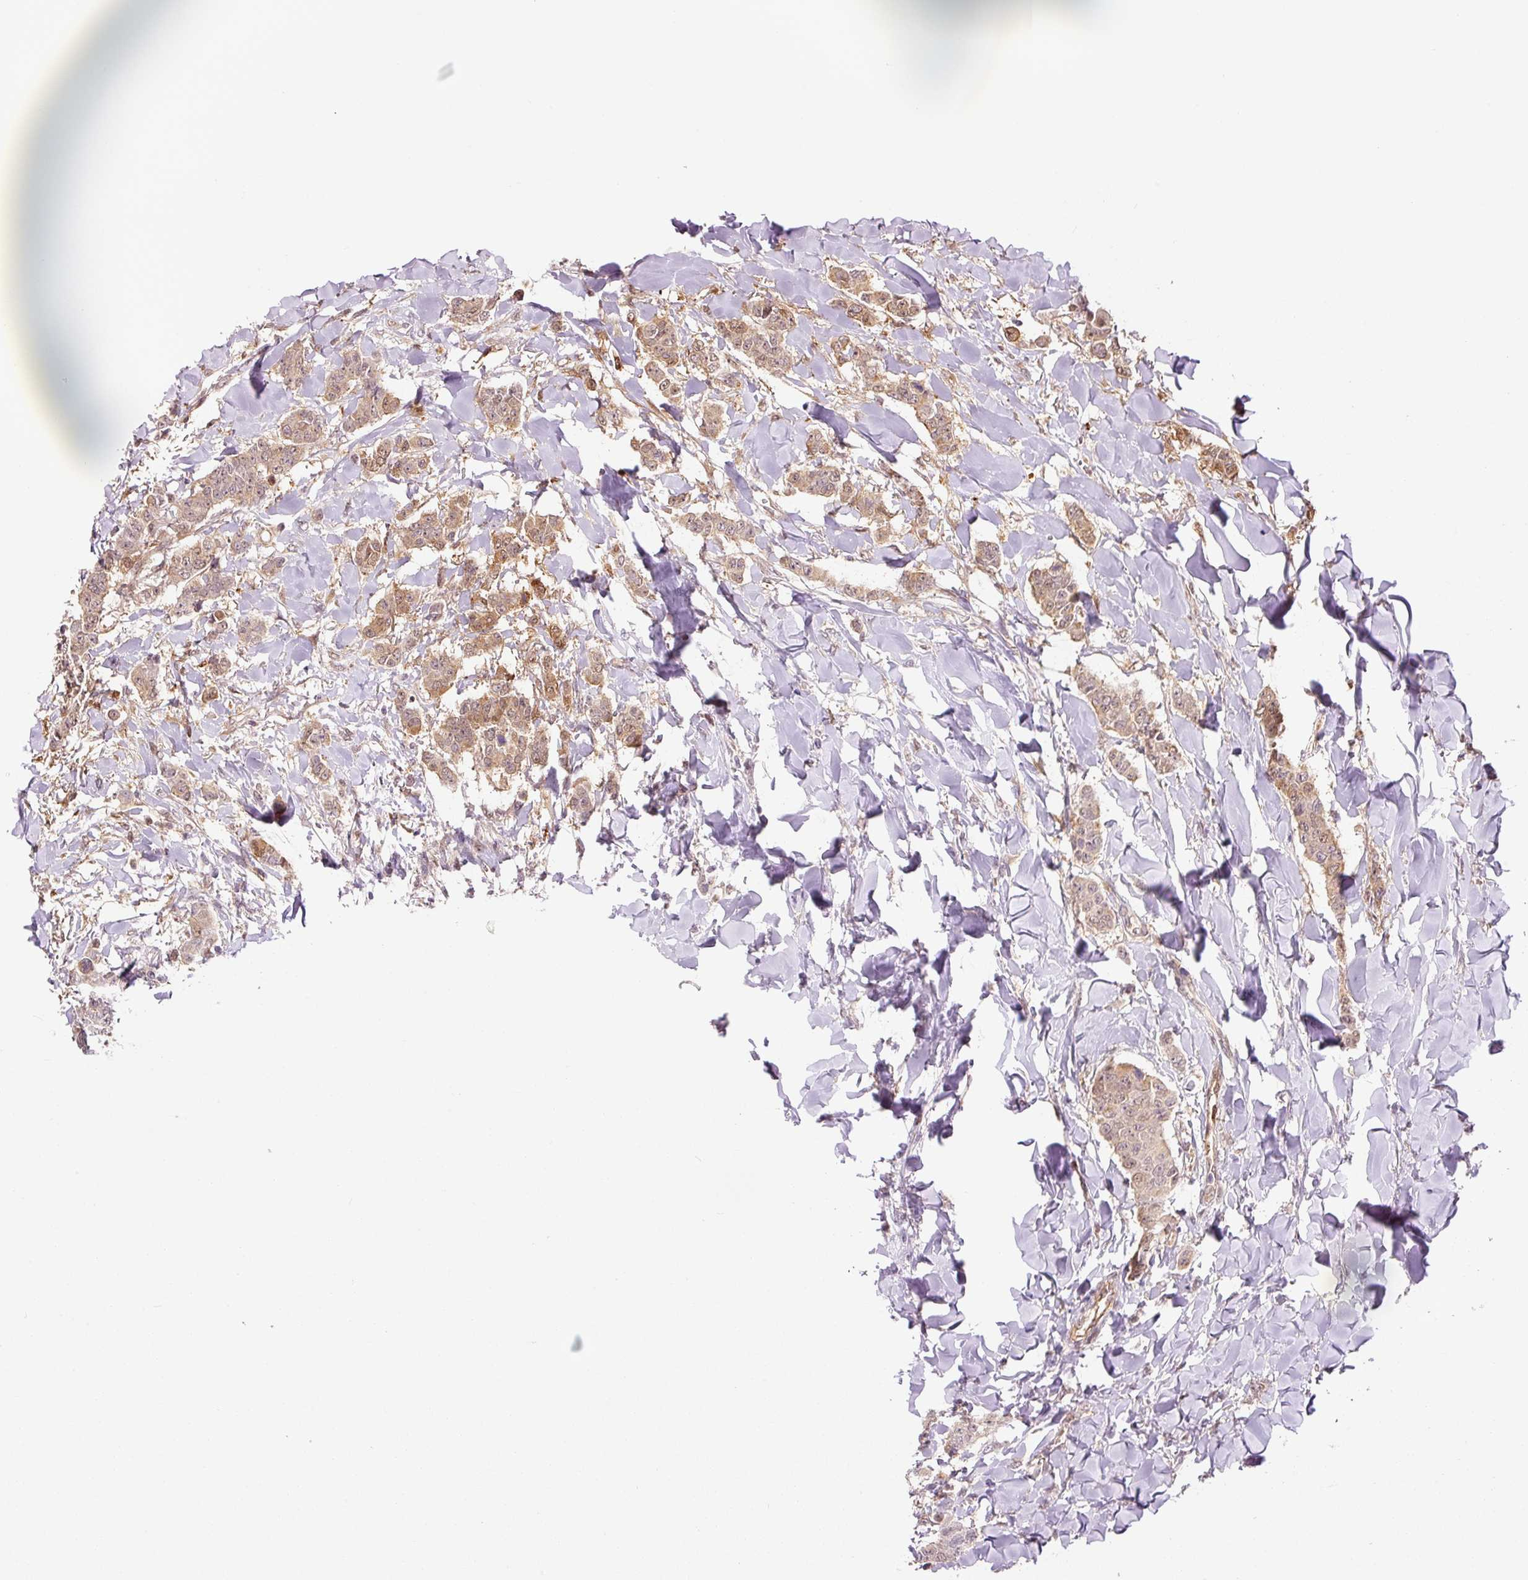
{"staining": {"intensity": "moderate", "quantity": ">75%", "location": "cytoplasmic/membranous,nuclear"}, "tissue": "breast cancer", "cell_type": "Tumor cells", "image_type": "cancer", "snomed": [{"axis": "morphology", "description": "Duct carcinoma"}, {"axis": "topography", "description": "Breast"}], "caption": "Human breast cancer stained with a brown dye displays moderate cytoplasmic/membranous and nuclear positive positivity in about >75% of tumor cells.", "gene": "FBXL14", "patient": {"sex": "female", "age": 40}}